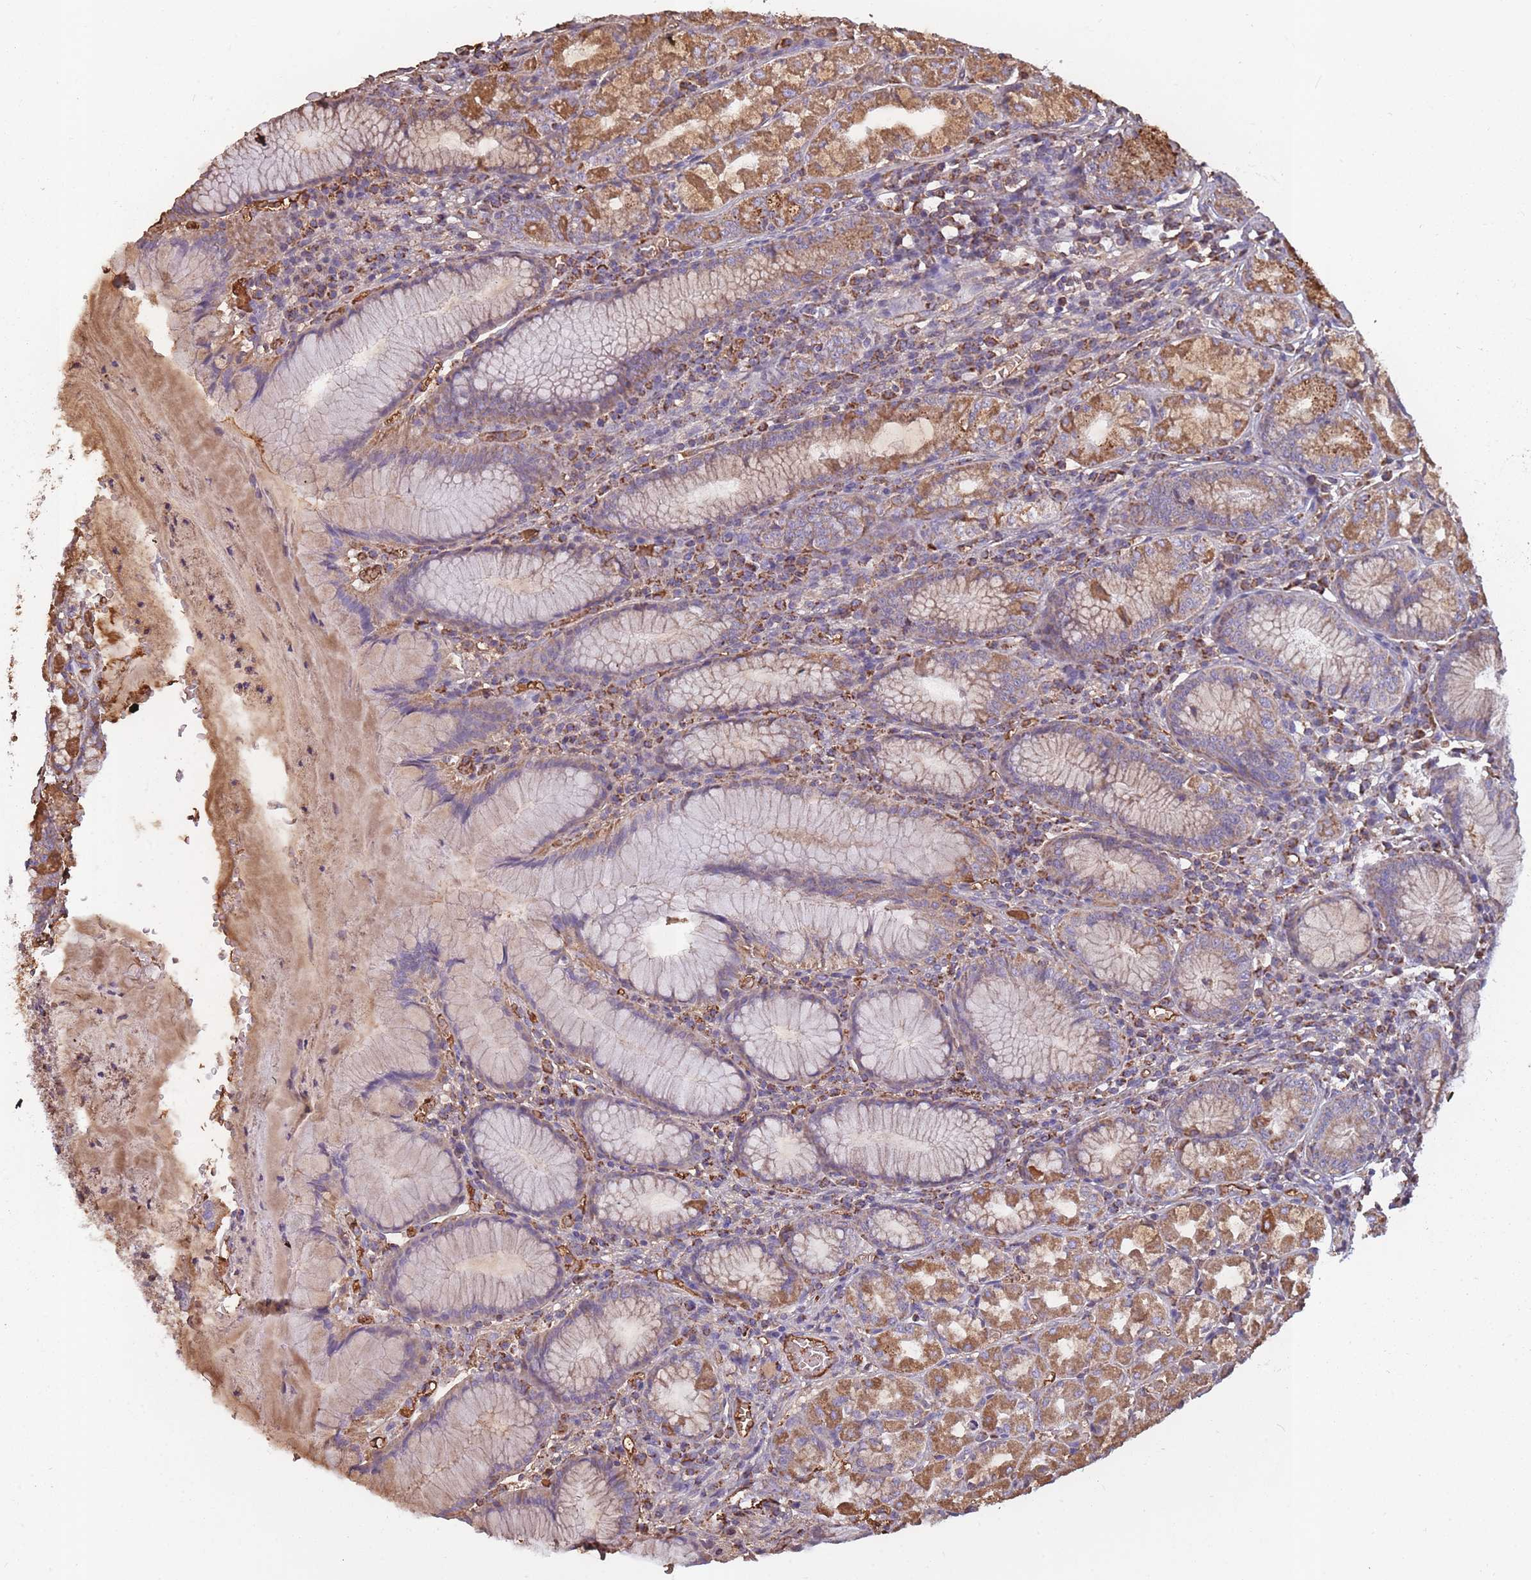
{"staining": {"intensity": "moderate", "quantity": ">75%", "location": "cytoplasmic/membranous"}, "tissue": "stomach", "cell_type": "Glandular cells", "image_type": "normal", "snomed": [{"axis": "morphology", "description": "Normal tissue, NOS"}, {"axis": "topography", "description": "Stomach"}], "caption": "Moderate cytoplasmic/membranous expression is seen in about >75% of glandular cells in benign stomach.", "gene": "KAT2A", "patient": {"sex": "male", "age": 55}}